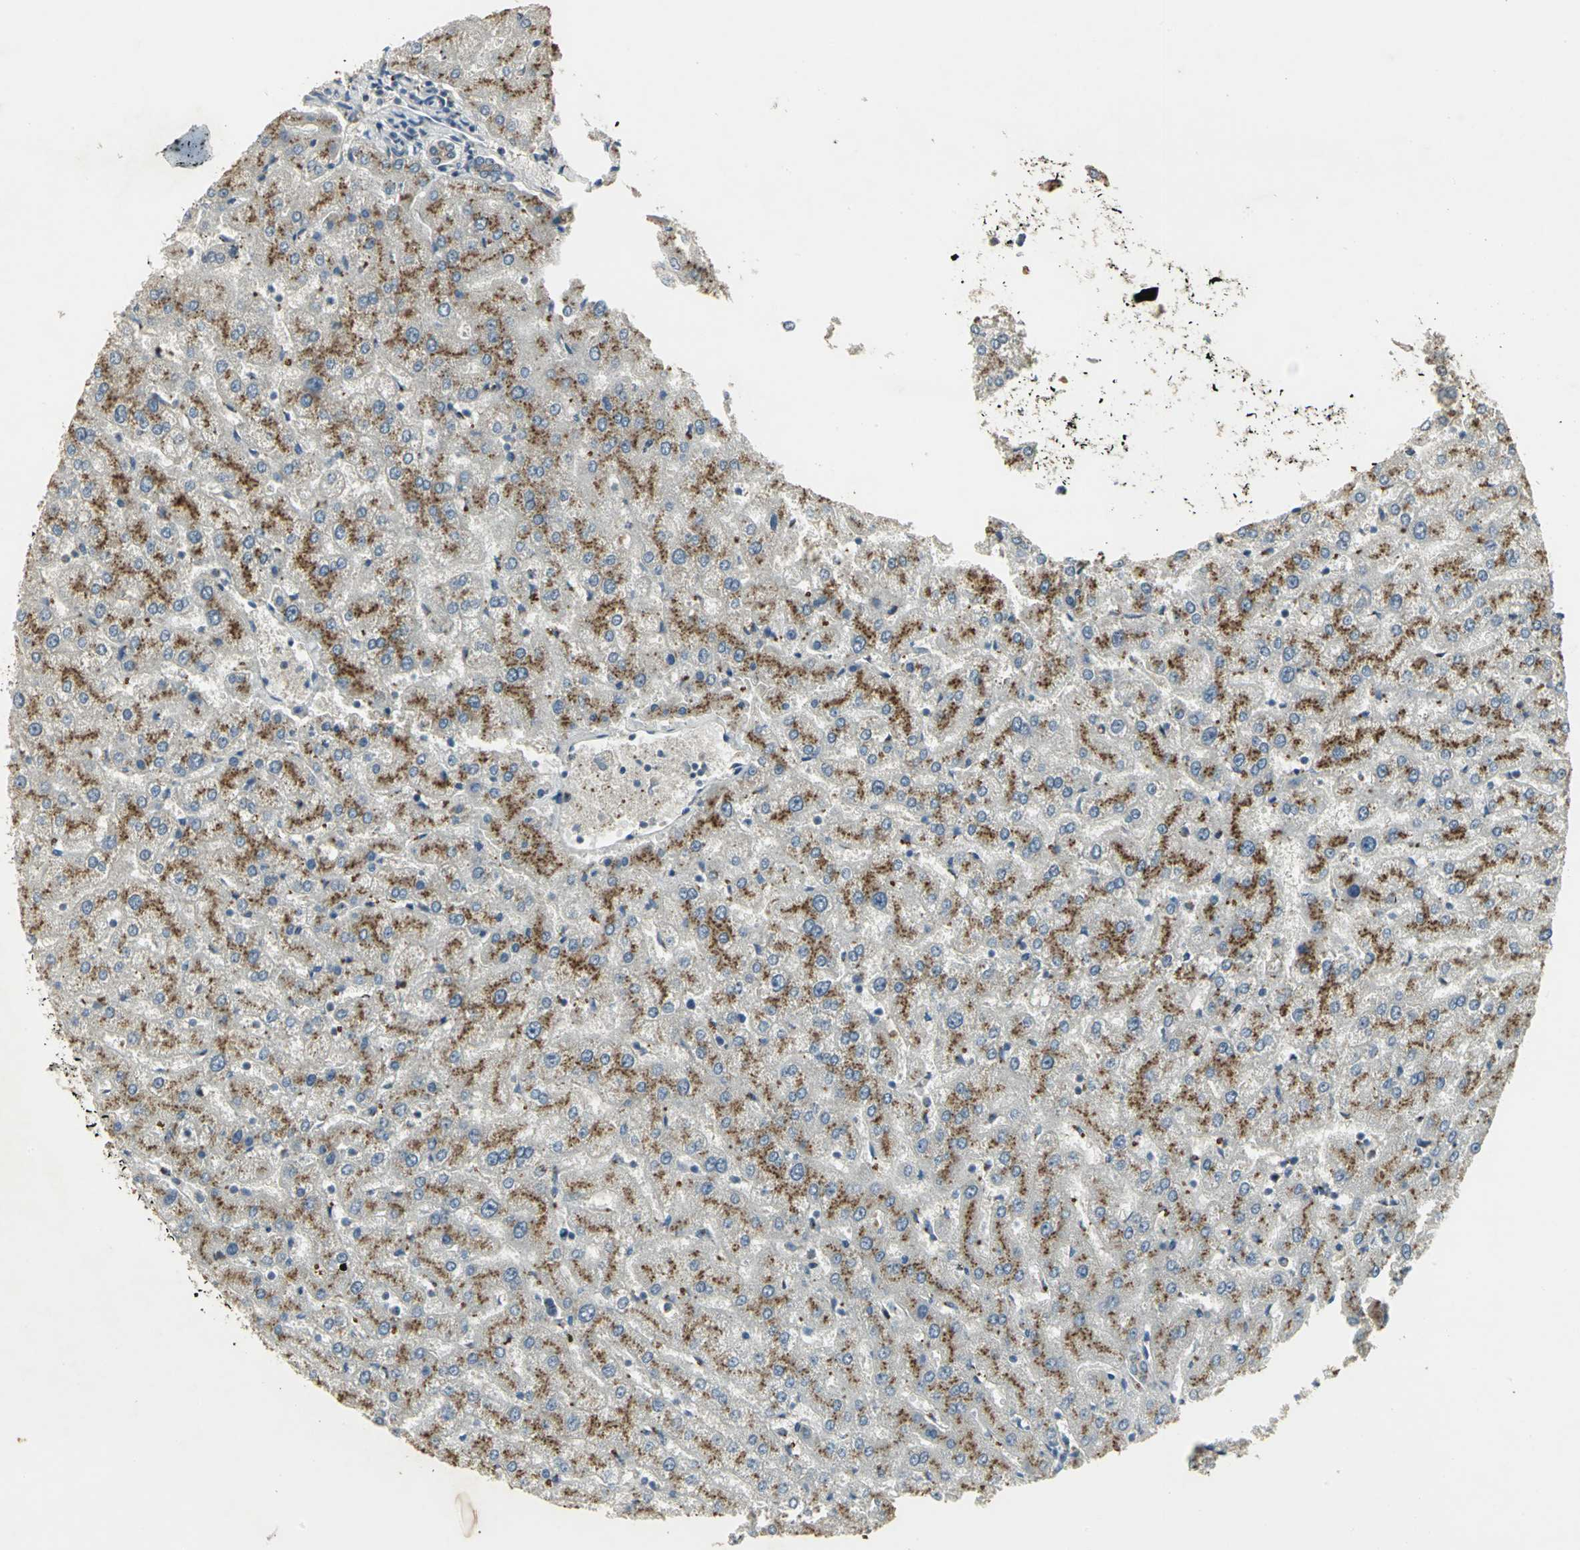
{"staining": {"intensity": "weak", "quantity": ">75%", "location": "cytoplasmic/membranous"}, "tissue": "liver", "cell_type": "Cholangiocytes", "image_type": "normal", "snomed": [{"axis": "morphology", "description": "Normal tissue, NOS"}, {"axis": "morphology", "description": "Fibrosis, NOS"}, {"axis": "topography", "description": "Liver"}], "caption": "Normal liver was stained to show a protein in brown. There is low levels of weak cytoplasmic/membranous expression in approximately >75% of cholangiocytes.", "gene": "TM9SF2", "patient": {"sex": "female", "age": 29}}